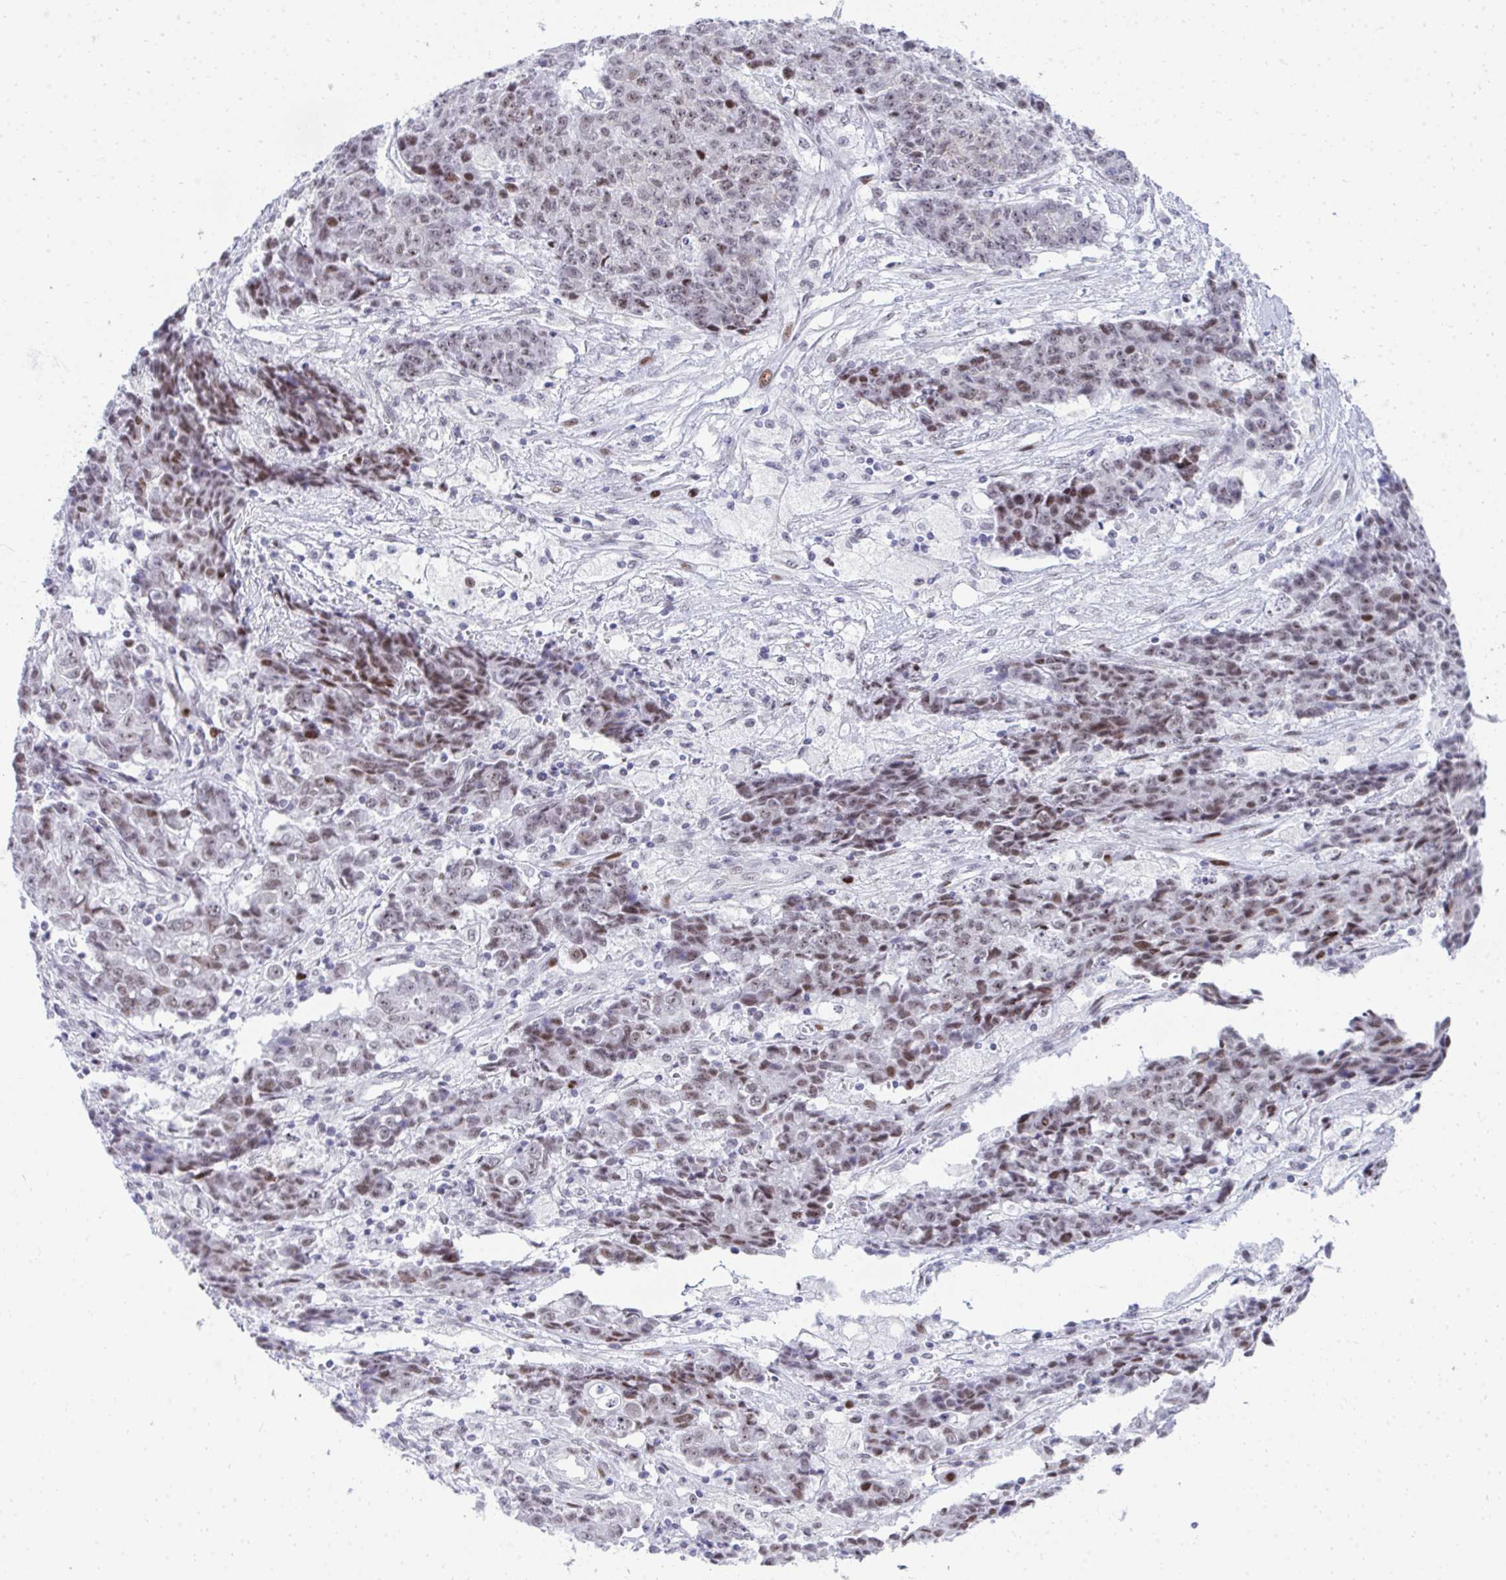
{"staining": {"intensity": "moderate", "quantity": ">75%", "location": "nuclear"}, "tissue": "ovarian cancer", "cell_type": "Tumor cells", "image_type": "cancer", "snomed": [{"axis": "morphology", "description": "Carcinoma, endometroid"}, {"axis": "topography", "description": "Ovary"}], "caption": "A histopathology image of human endometroid carcinoma (ovarian) stained for a protein exhibits moderate nuclear brown staining in tumor cells.", "gene": "GLDN", "patient": {"sex": "female", "age": 42}}